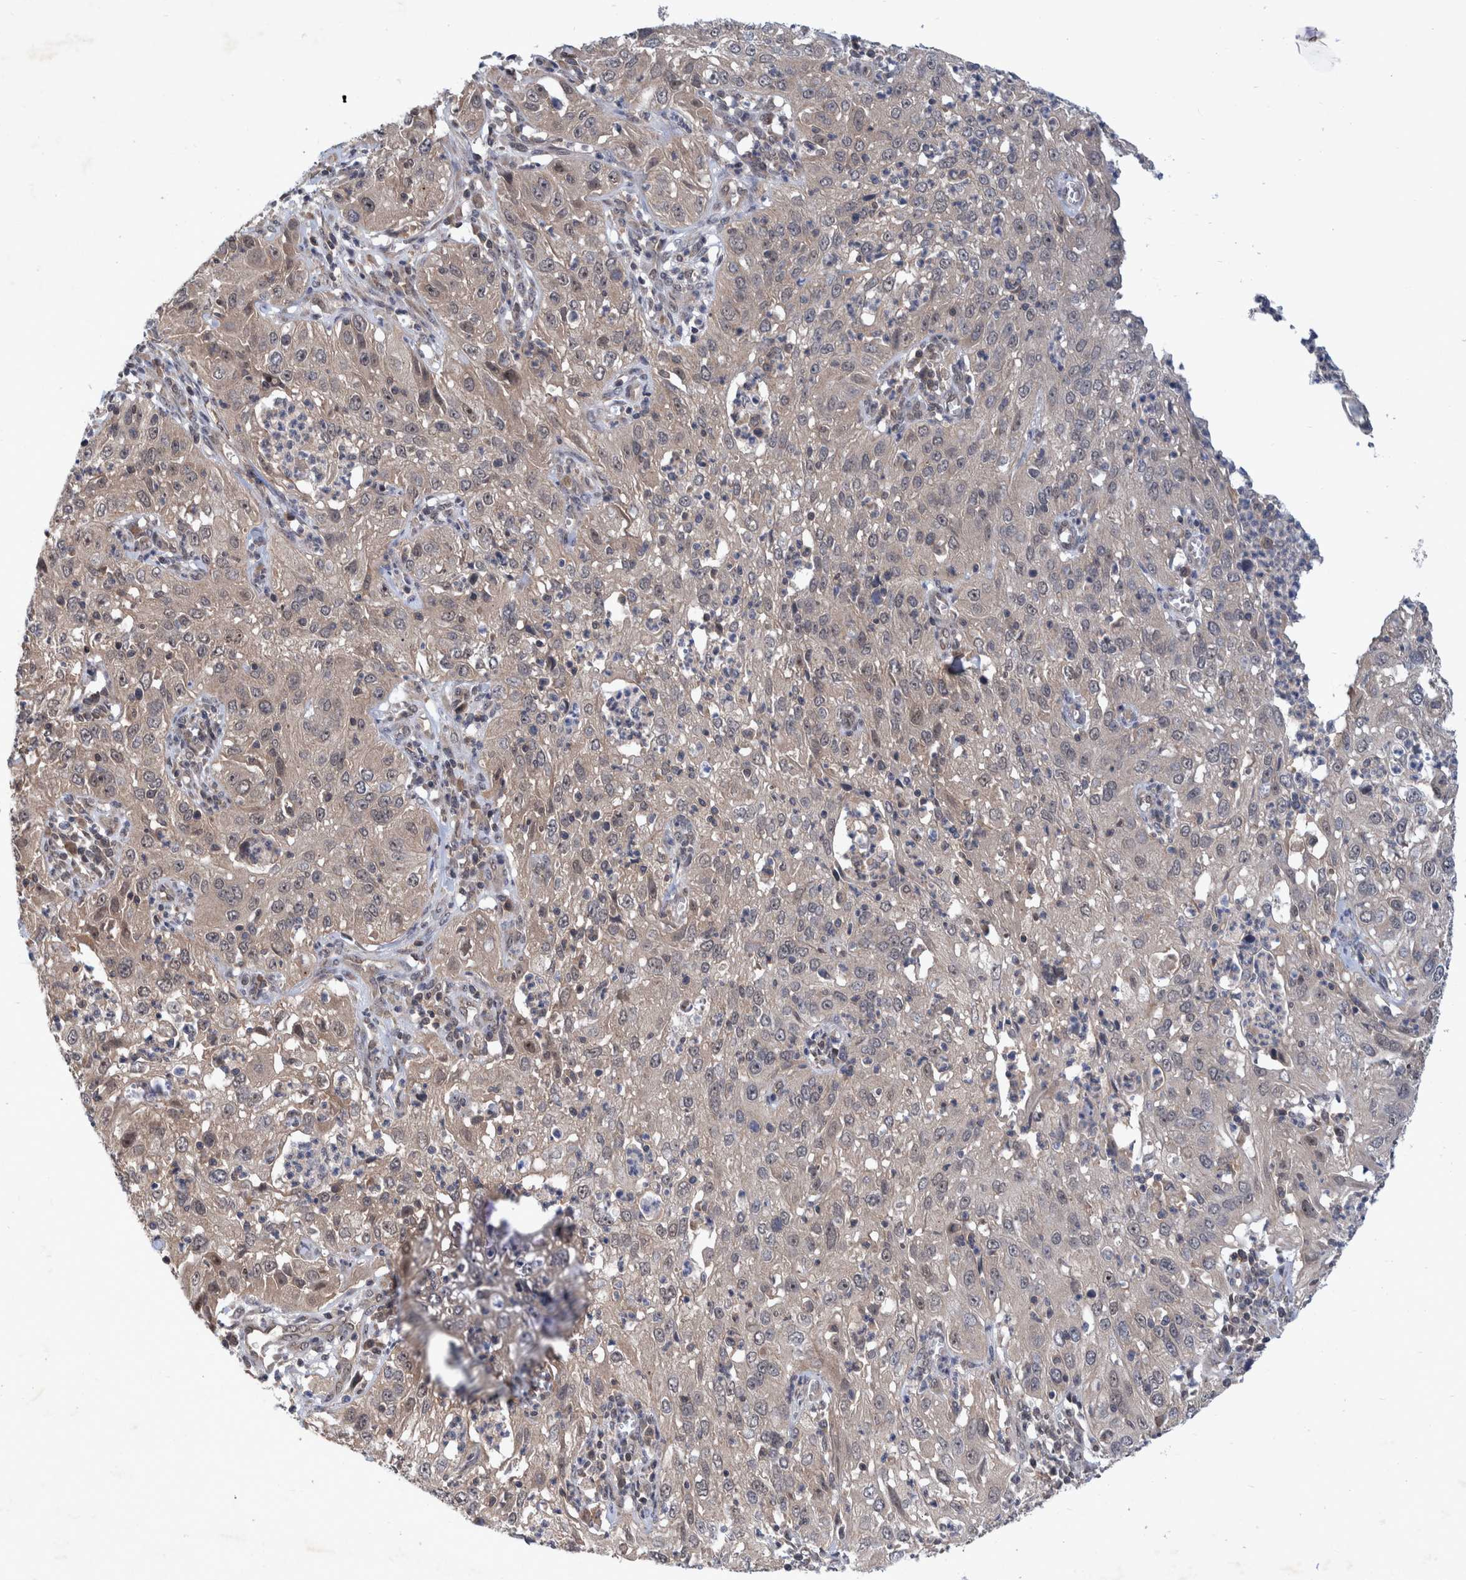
{"staining": {"intensity": "weak", "quantity": "<25%", "location": "cytoplasmic/membranous"}, "tissue": "cervical cancer", "cell_type": "Tumor cells", "image_type": "cancer", "snomed": [{"axis": "morphology", "description": "Squamous cell carcinoma, NOS"}, {"axis": "topography", "description": "Cervix"}], "caption": "Photomicrograph shows no significant protein expression in tumor cells of cervical cancer (squamous cell carcinoma).", "gene": "PLPBP", "patient": {"sex": "female", "age": 32}}